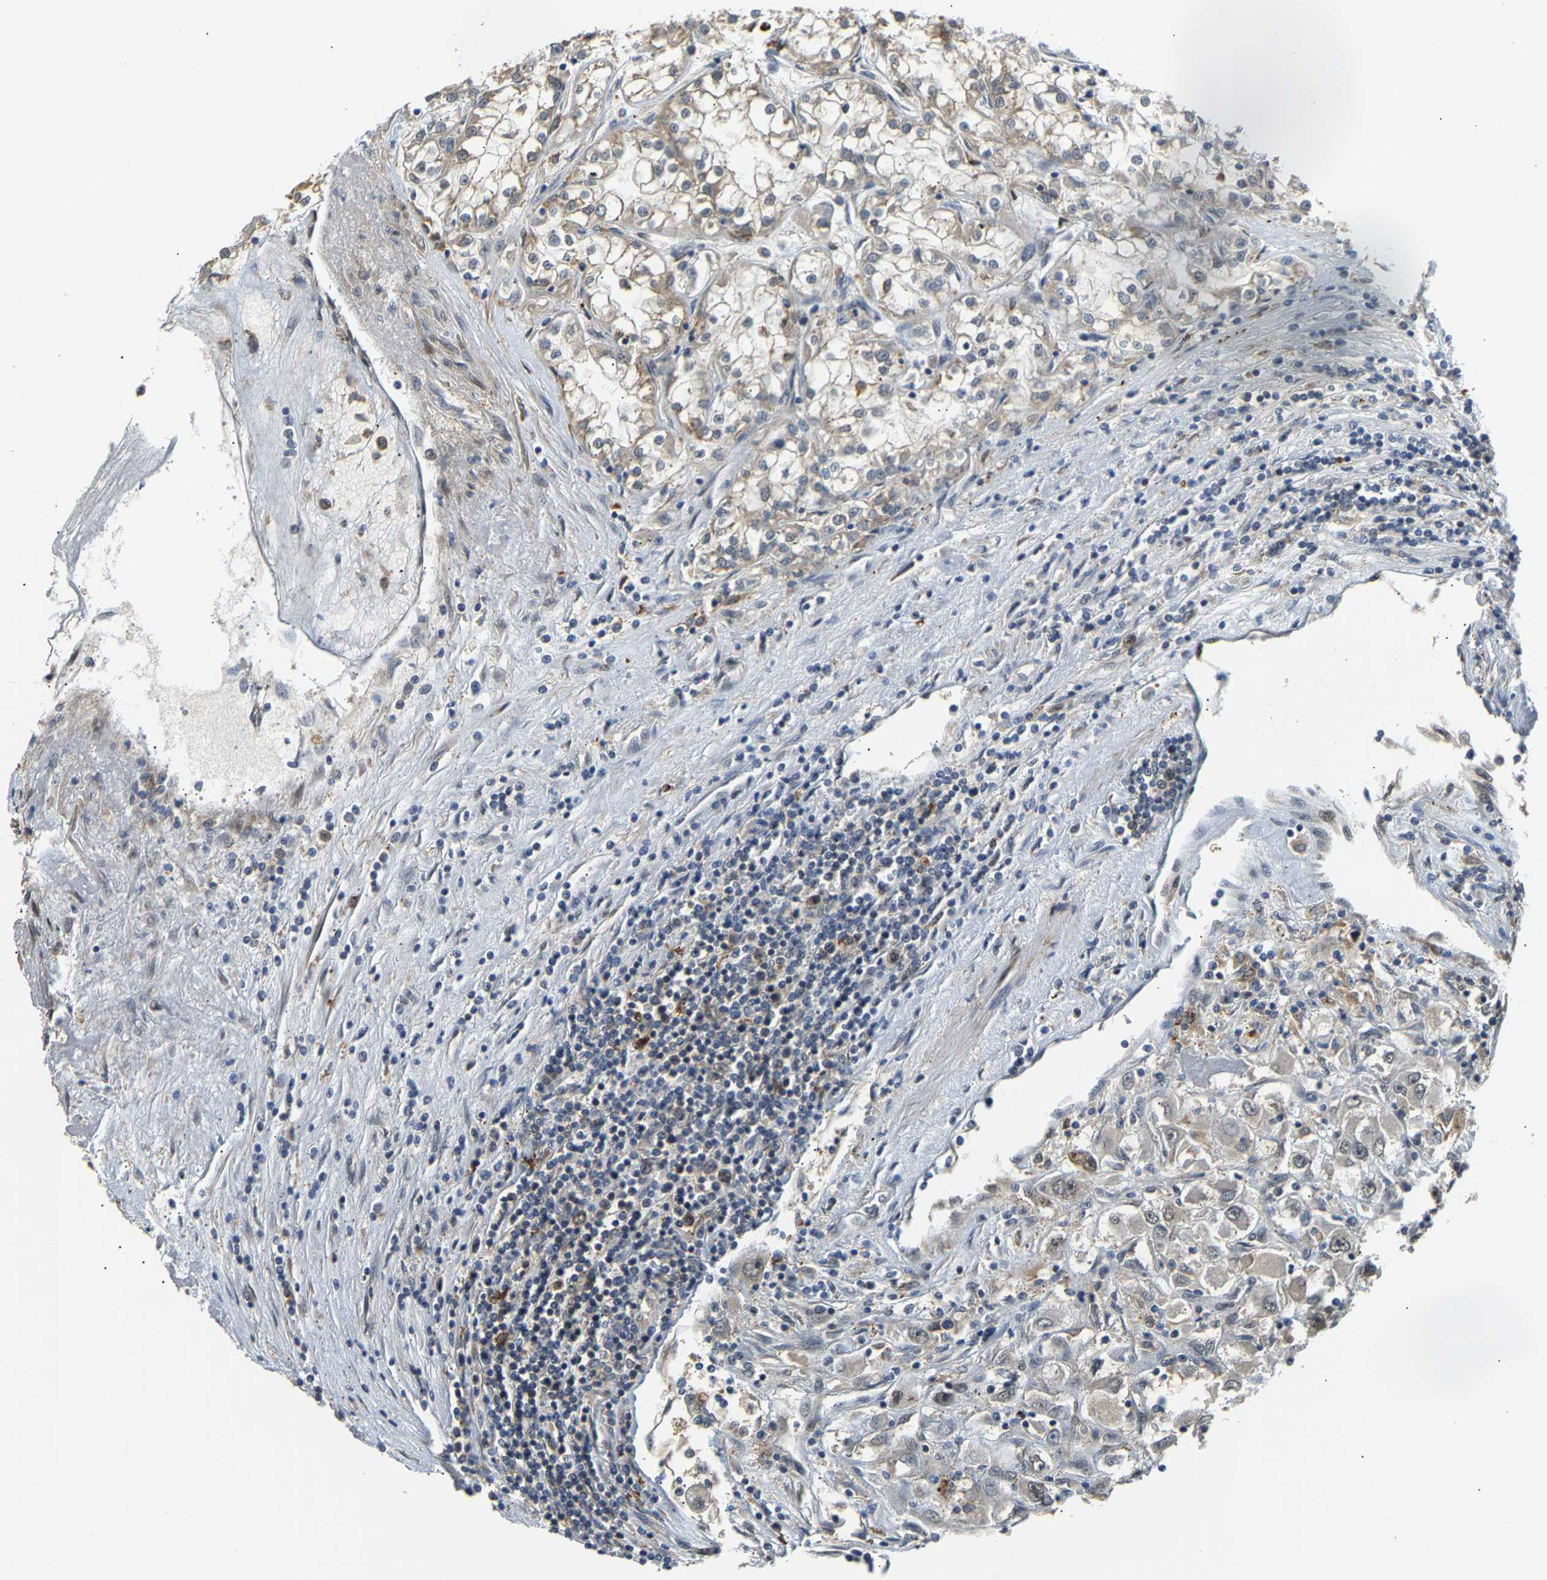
{"staining": {"intensity": "weak", "quantity": "<25%", "location": "cytoplasmic/membranous"}, "tissue": "renal cancer", "cell_type": "Tumor cells", "image_type": "cancer", "snomed": [{"axis": "morphology", "description": "Adenocarcinoma, NOS"}, {"axis": "topography", "description": "Kidney"}], "caption": "The IHC histopathology image has no significant positivity in tumor cells of renal cancer tissue. Nuclei are stained in blue.", "gene": "LARP6", "patient": {"sex": "female", "age": 52}}